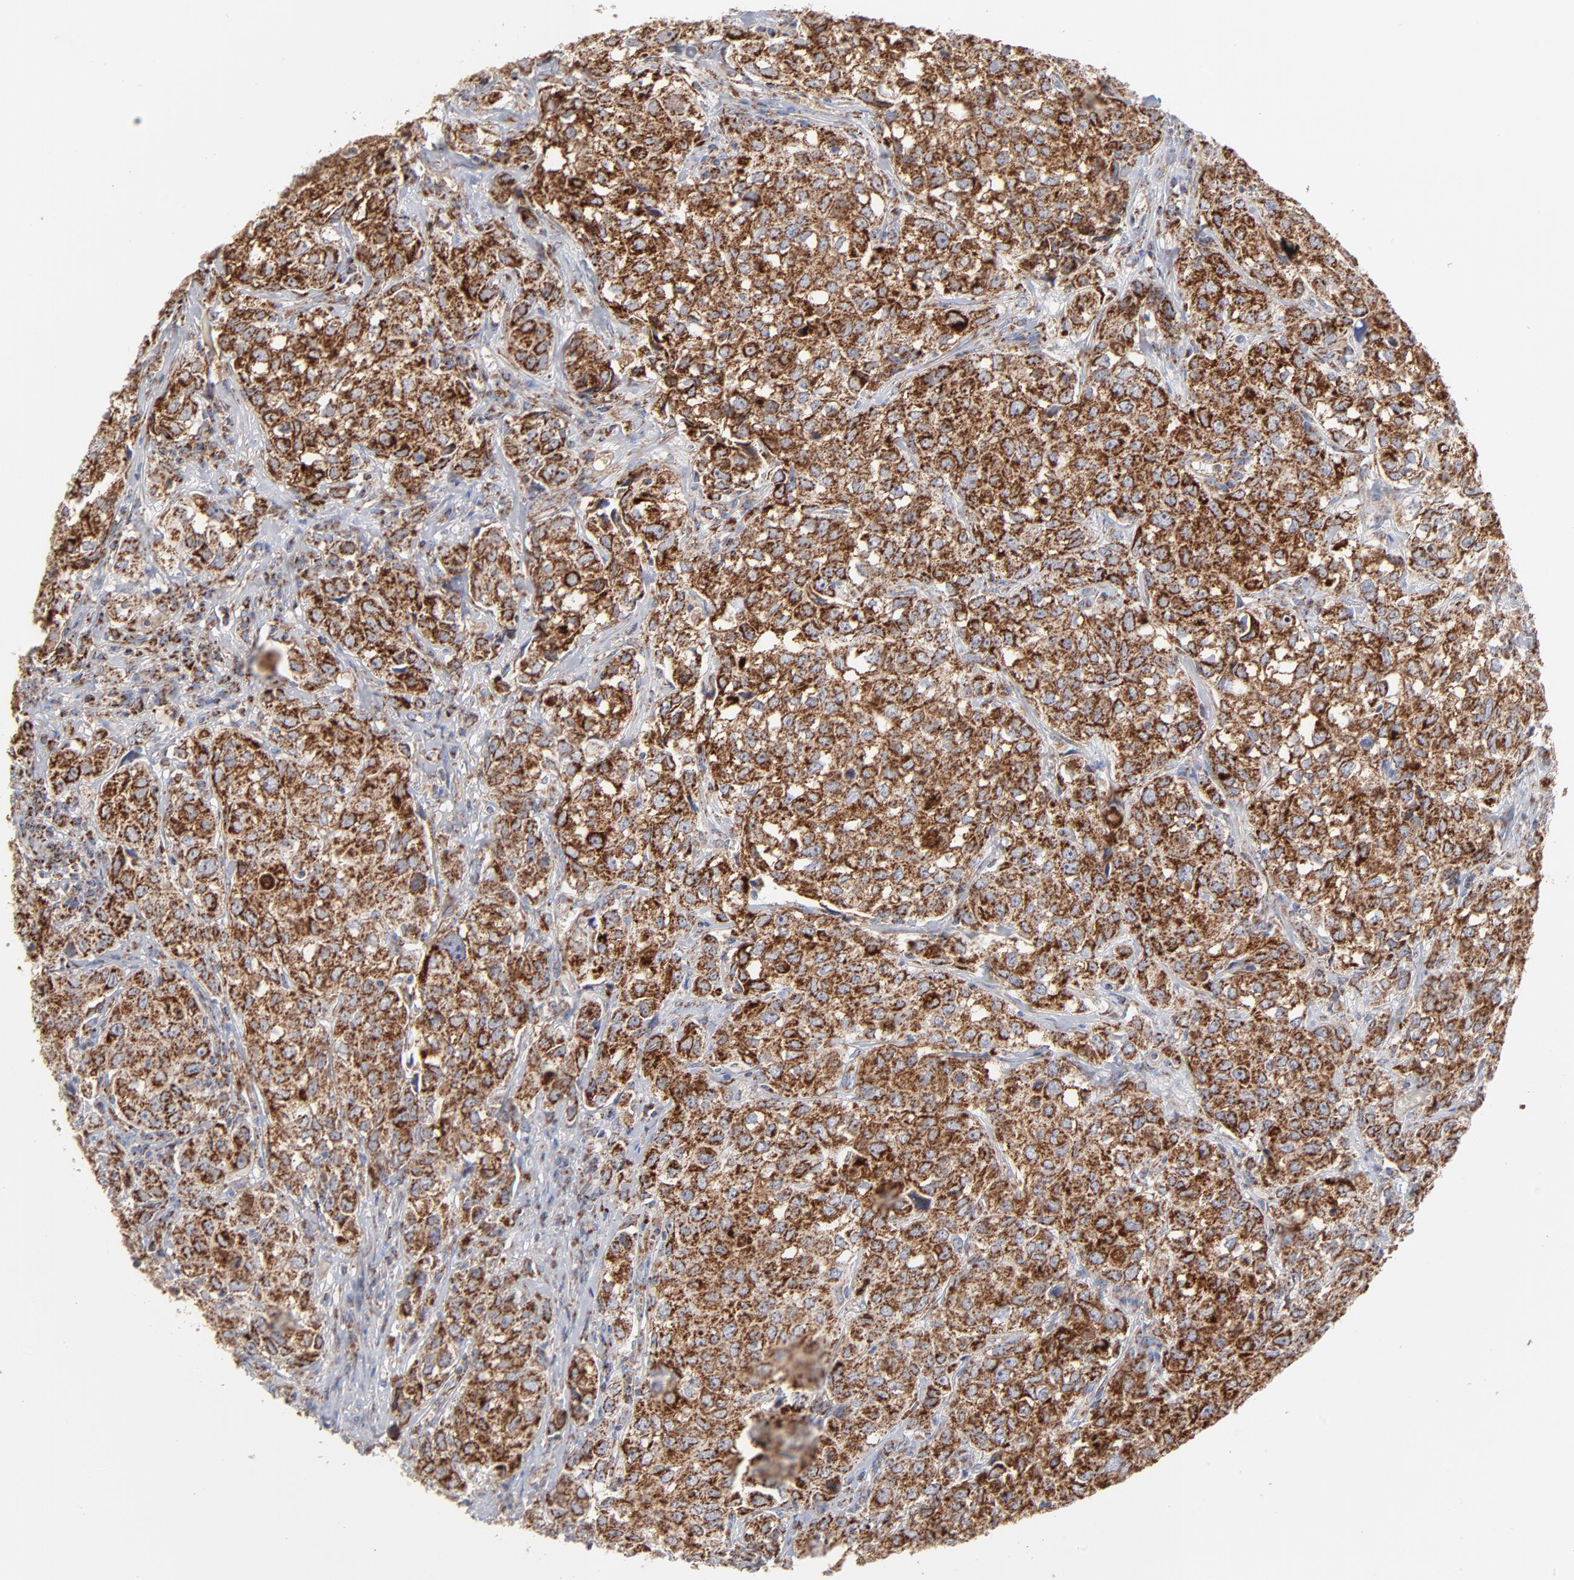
{"staining": {"intensity": "strong", "quantity": ">75%", "location": "cytoplasmic/membranous"}, "tissue": "urothelial cancer", "cell_type": "Tumor cells", "image_type": "cancer", "snomed": [{"axis": "morphology", "description": "Urothelial carcinoma, High grade"}, {"axis": "topography", "description": "Urinary bladder"}], "caption": "An immunohistochemistry micrograph of tumor tissue is shown. Protein staining in brown highlights strong cytoplasmic/membranous positivity in high-grade urothelial carcinoma within tumor cells. The protein is shown in brown color, while the nuclei are stained blue.", "gene": "DIABLO", "patient": {"sex": "female", "age": 75}}